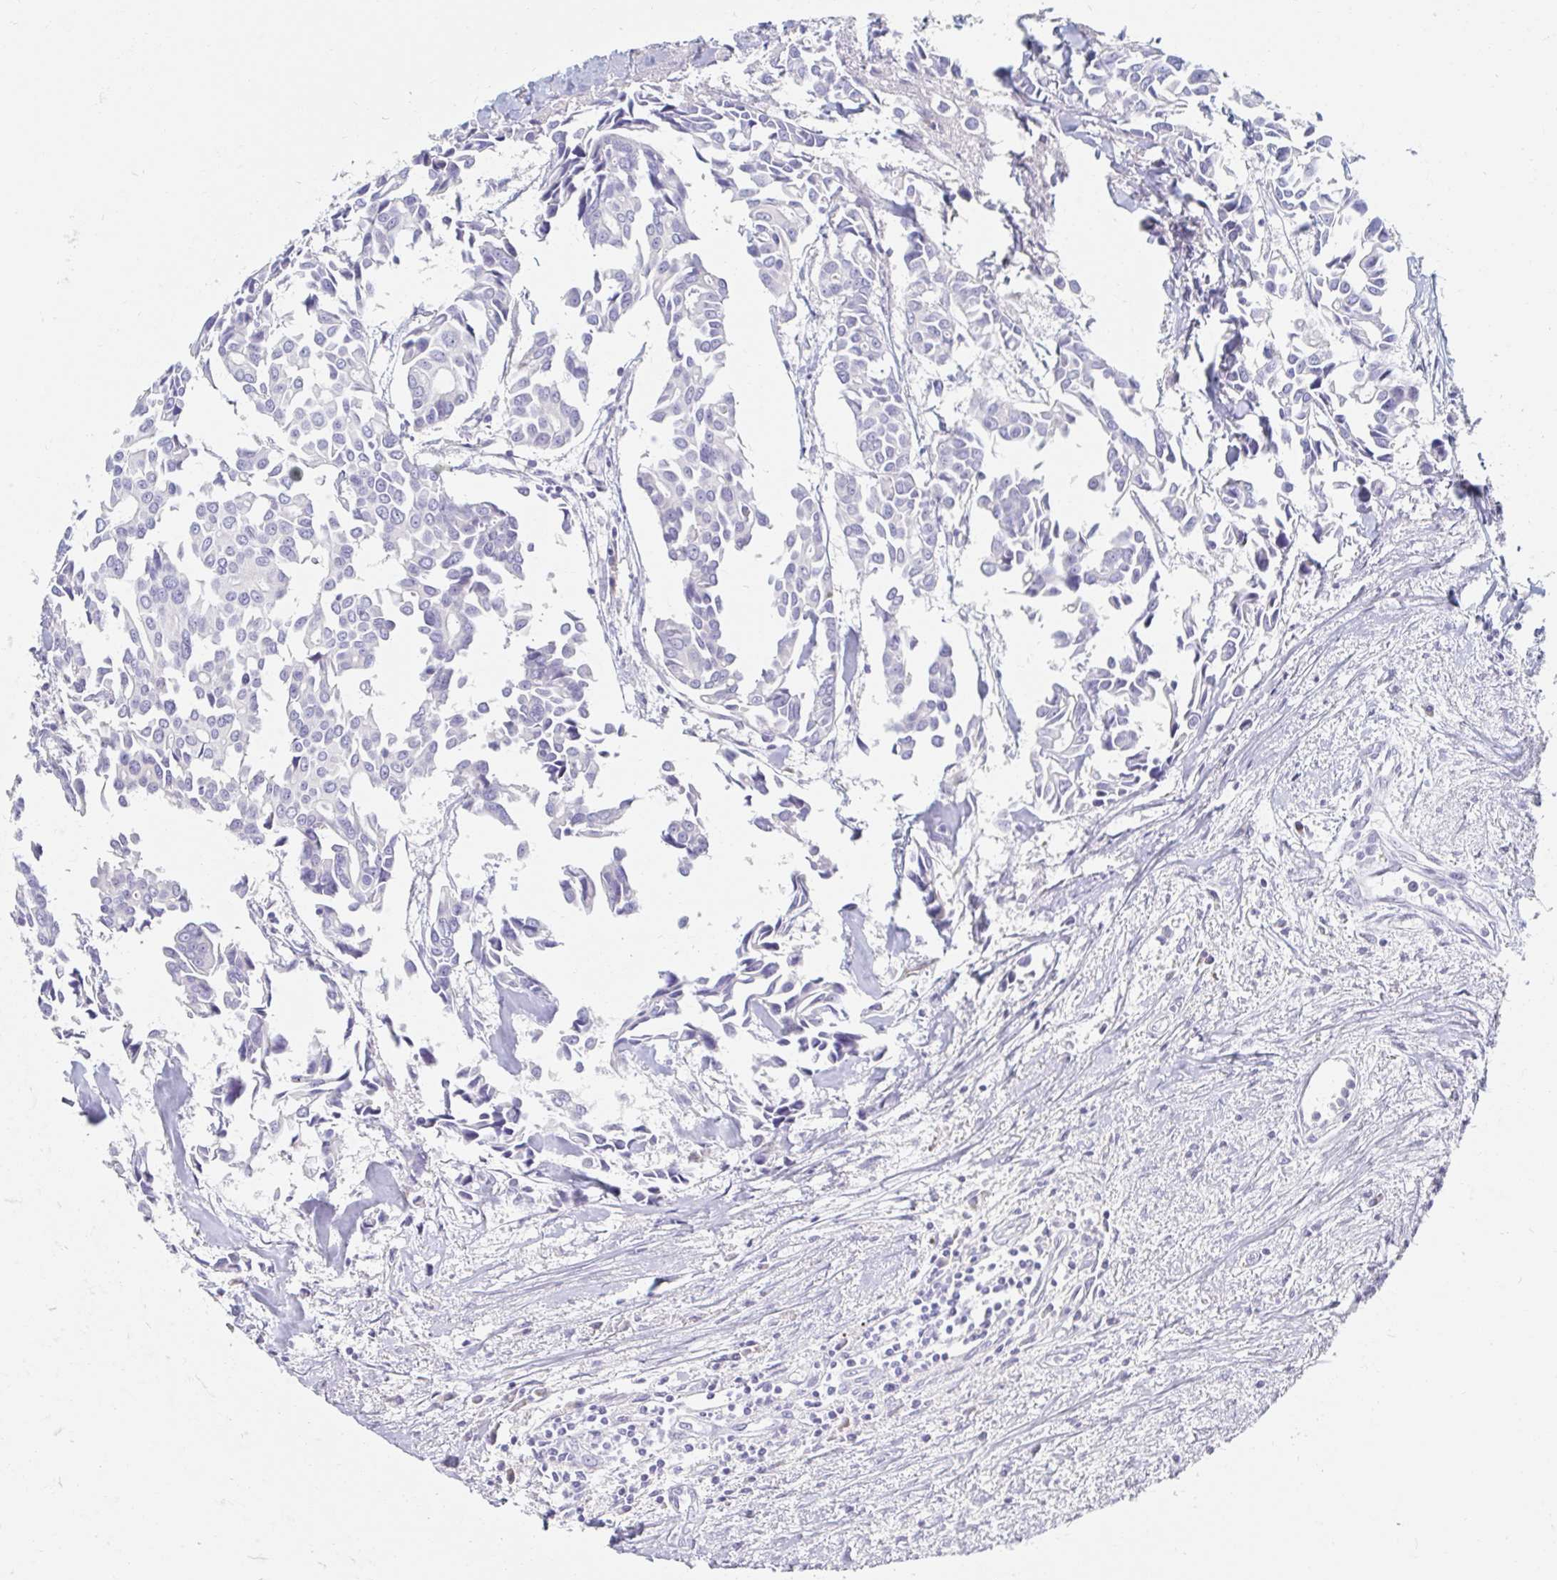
{"staining": {"intensity": "negative", "quantity": "none", "location": "none"}, "tissue": "breast cancer", "cell_type": "Tumor cells", "image_type": "cancer", "snomed": [{"axis": "morphology", "description": "Duct carcinoma"}, {"axis": "topography", "description": "Breast"}], "caption": "Histopathology image shows no significant protein positivity in tumor cells of infiltrating ductal carcinoma (breast).", "gene": "MYLK2", "patient": {"sex": "female", "age": 54}}